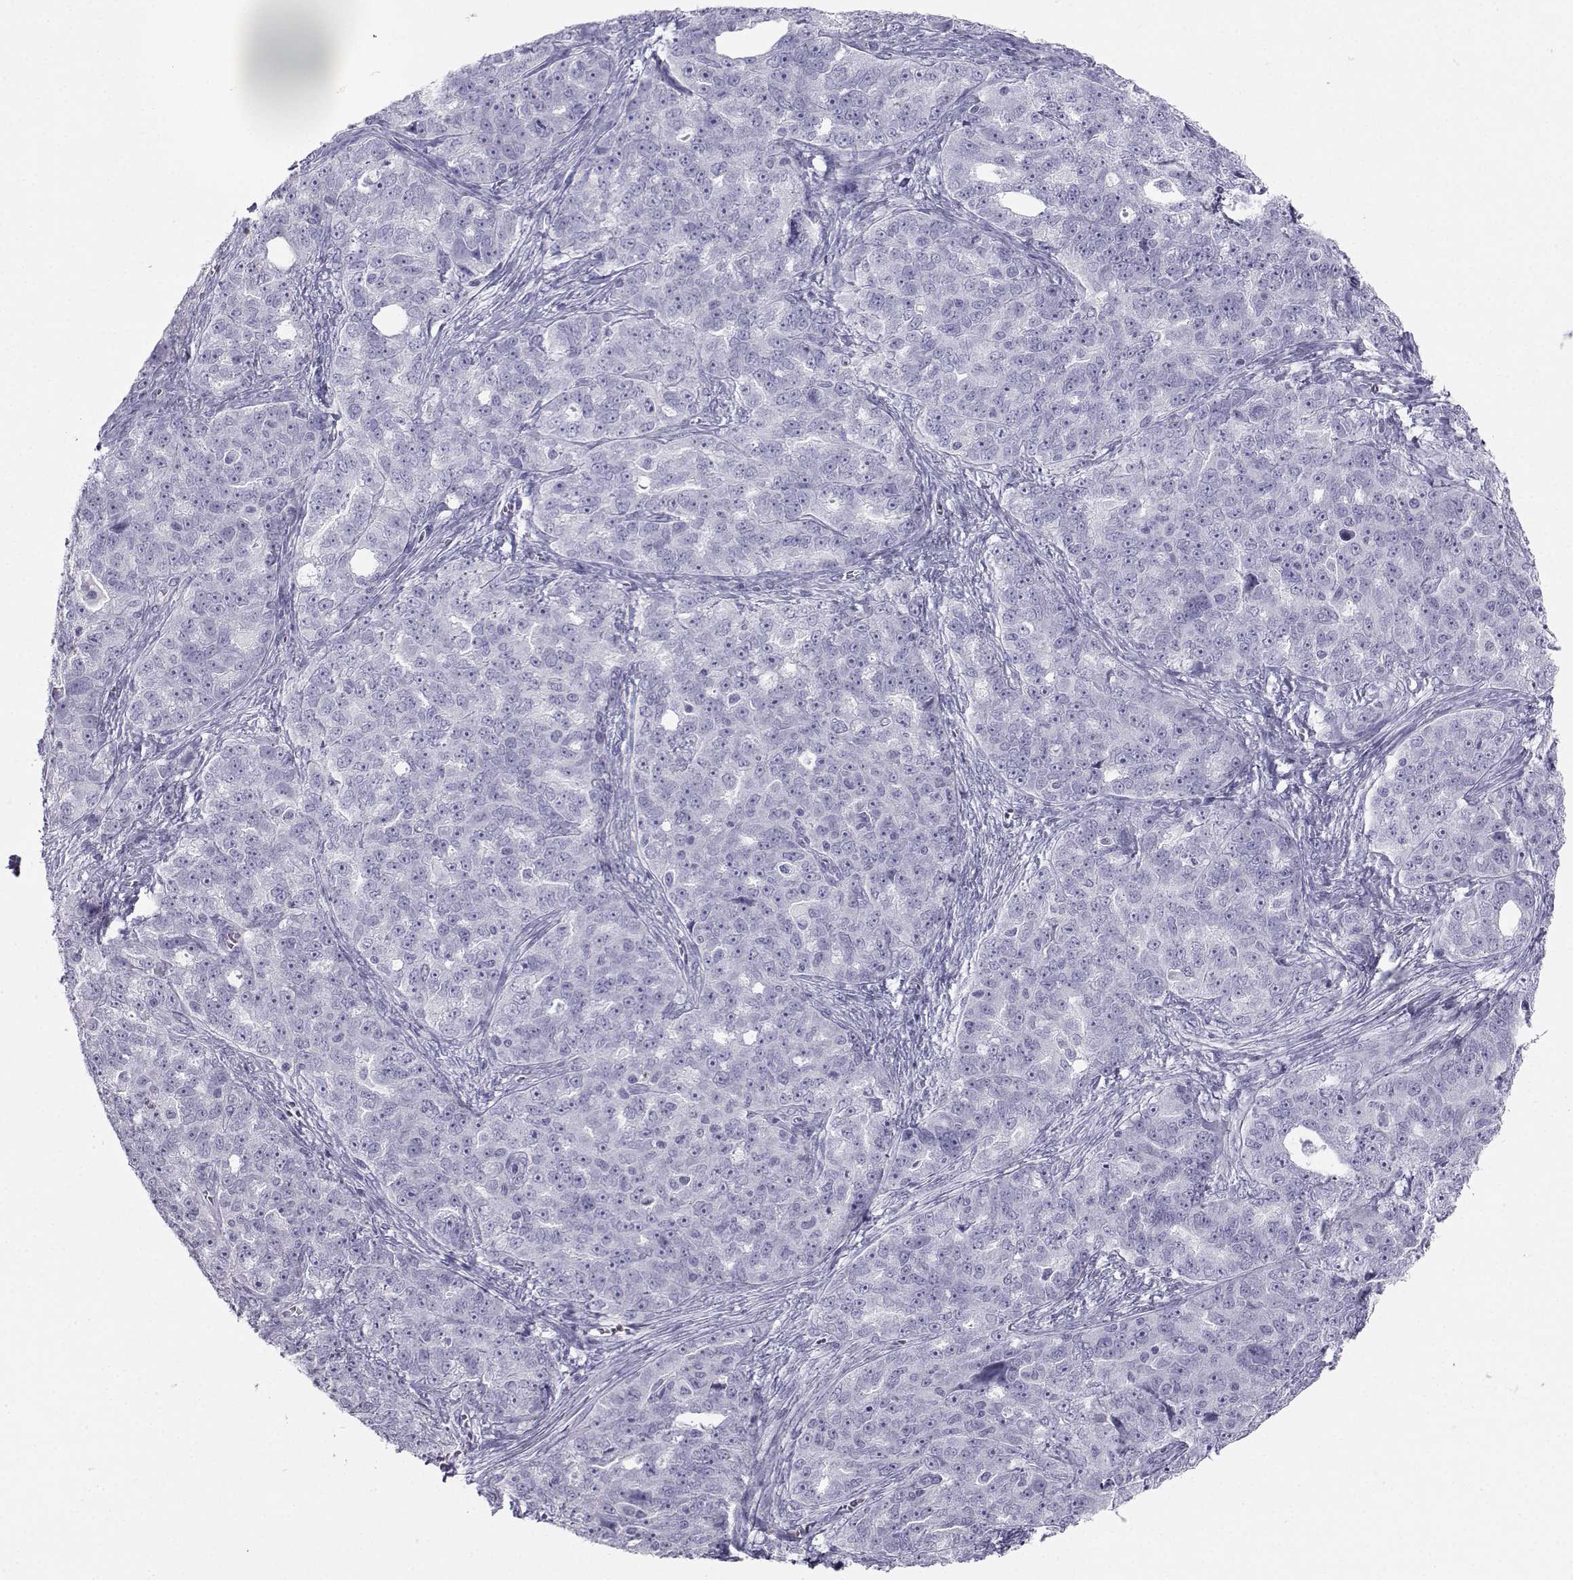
{"staining": {"intensity": "negative", "quantity": "none", "location": "none"}, "tissue": "ovarian cancer", "cell_type": "Tumor cells", "image_type": "cancer", "snomed": [{"axis": "morphology", "description": "Cystadenocarcinoma, serous, NOS"}, {"axis": "topography", "description": "Ovary"}], "caption": "This histopathology image is of ovarian cancer (serous cystadenocarcinoma) stained with immunohistochemistry (IHC) to label a protein in brown with the nuclei are counter-stained blue. There is no expression in tumor cells. (DAB (3,3'-diaminobenzidine) immunohistochemistry, high magnification).", "gene": "SST", "patient": {"sex": "female", "age": 51}}